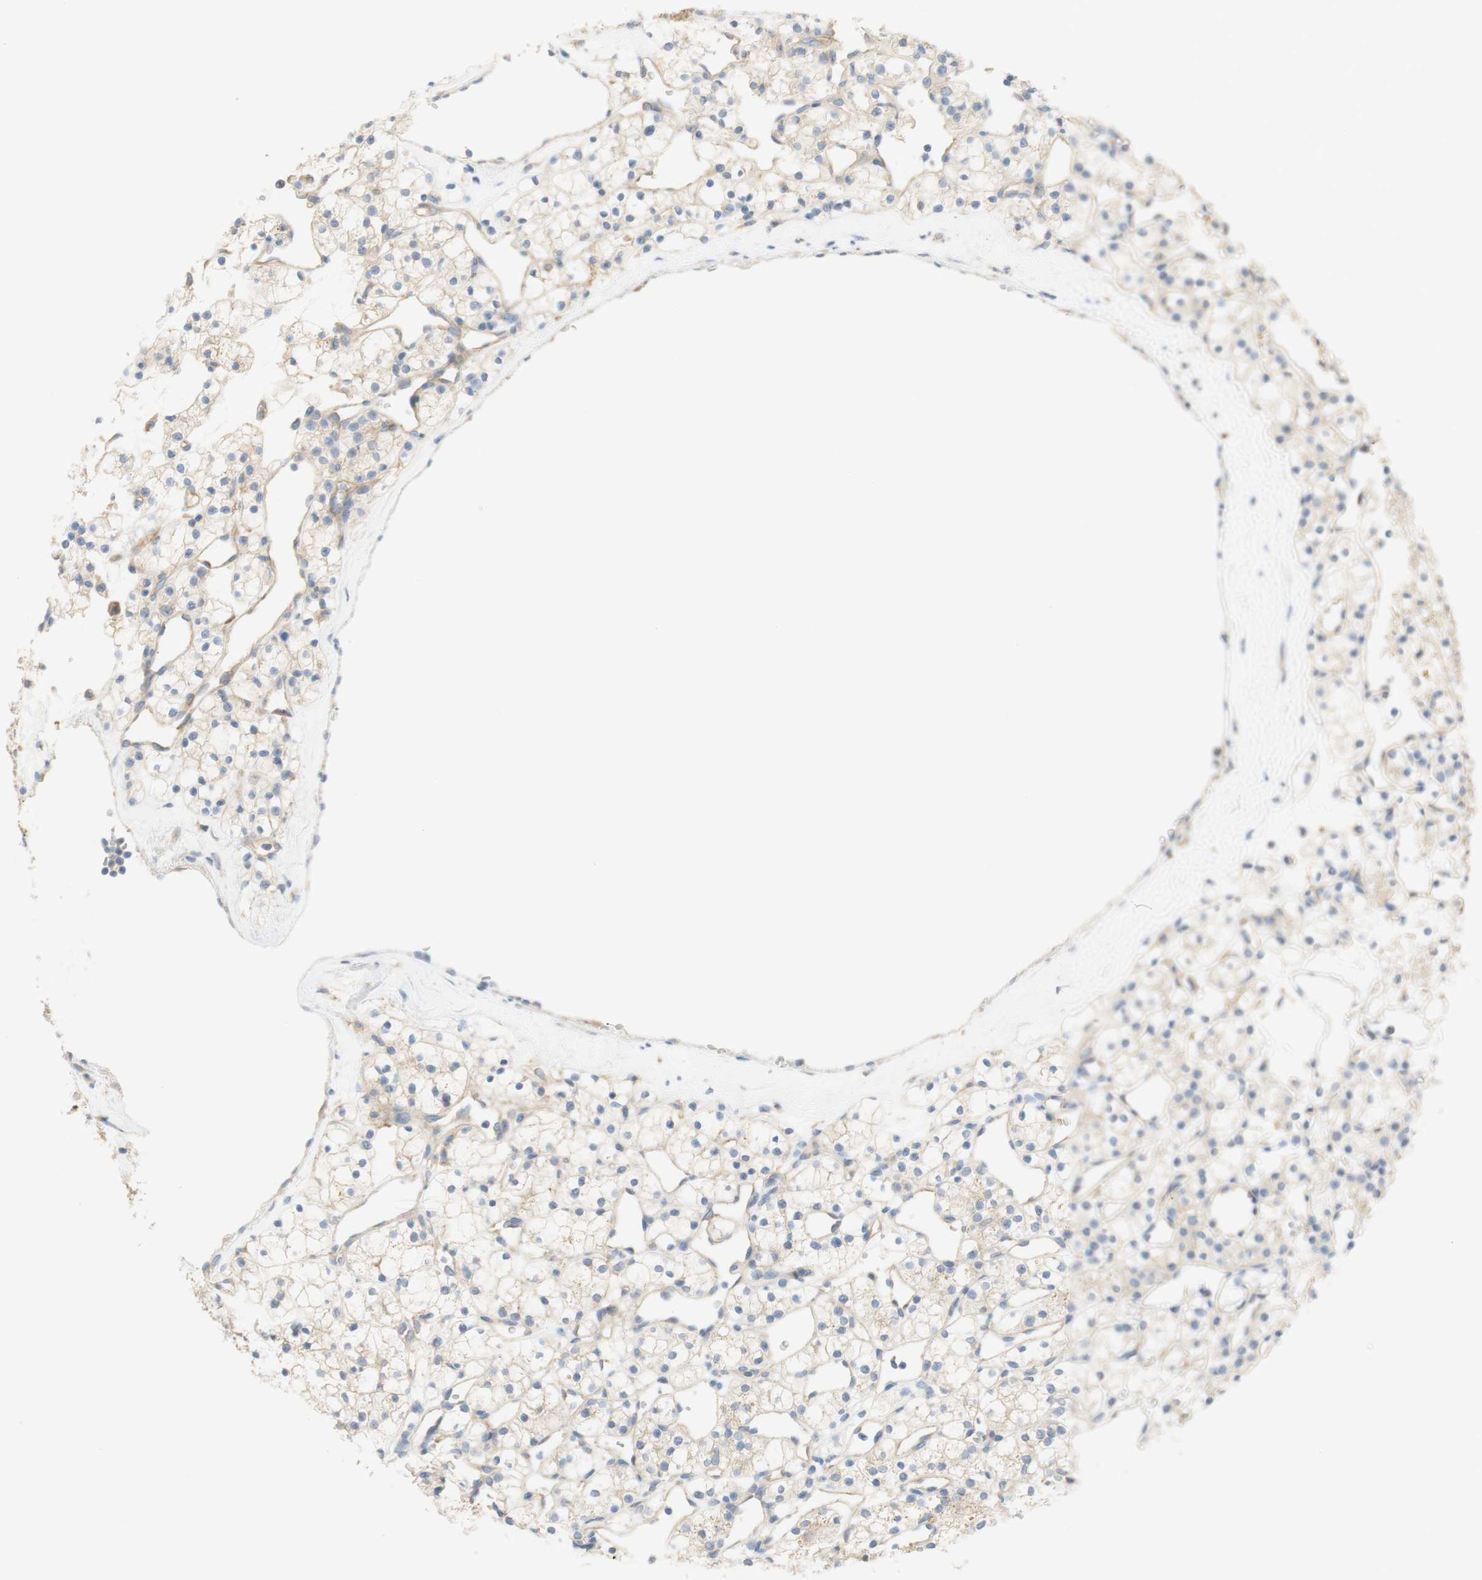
{"staining": {"intensity": "weak", "quantity": ">75%", "location": "cytoplasmic/membranous"}, "tissue": "renal cancer", "cell_type": "Tumor cells", "image_type": "cancer", "snomed": [{"axis": "morphology", "description": "Adenocarcinoma, NOS"}, {"axis": "topography", "description": "Kidney"}], "caption": "A low amount of weak cytoplasmic/membranous staining is identified in approximately >75% of tumor cells in renal adenocarcinoma tissue.", "gene": "ATP2B1", "patient": {"sex": "female", "age": 60}}